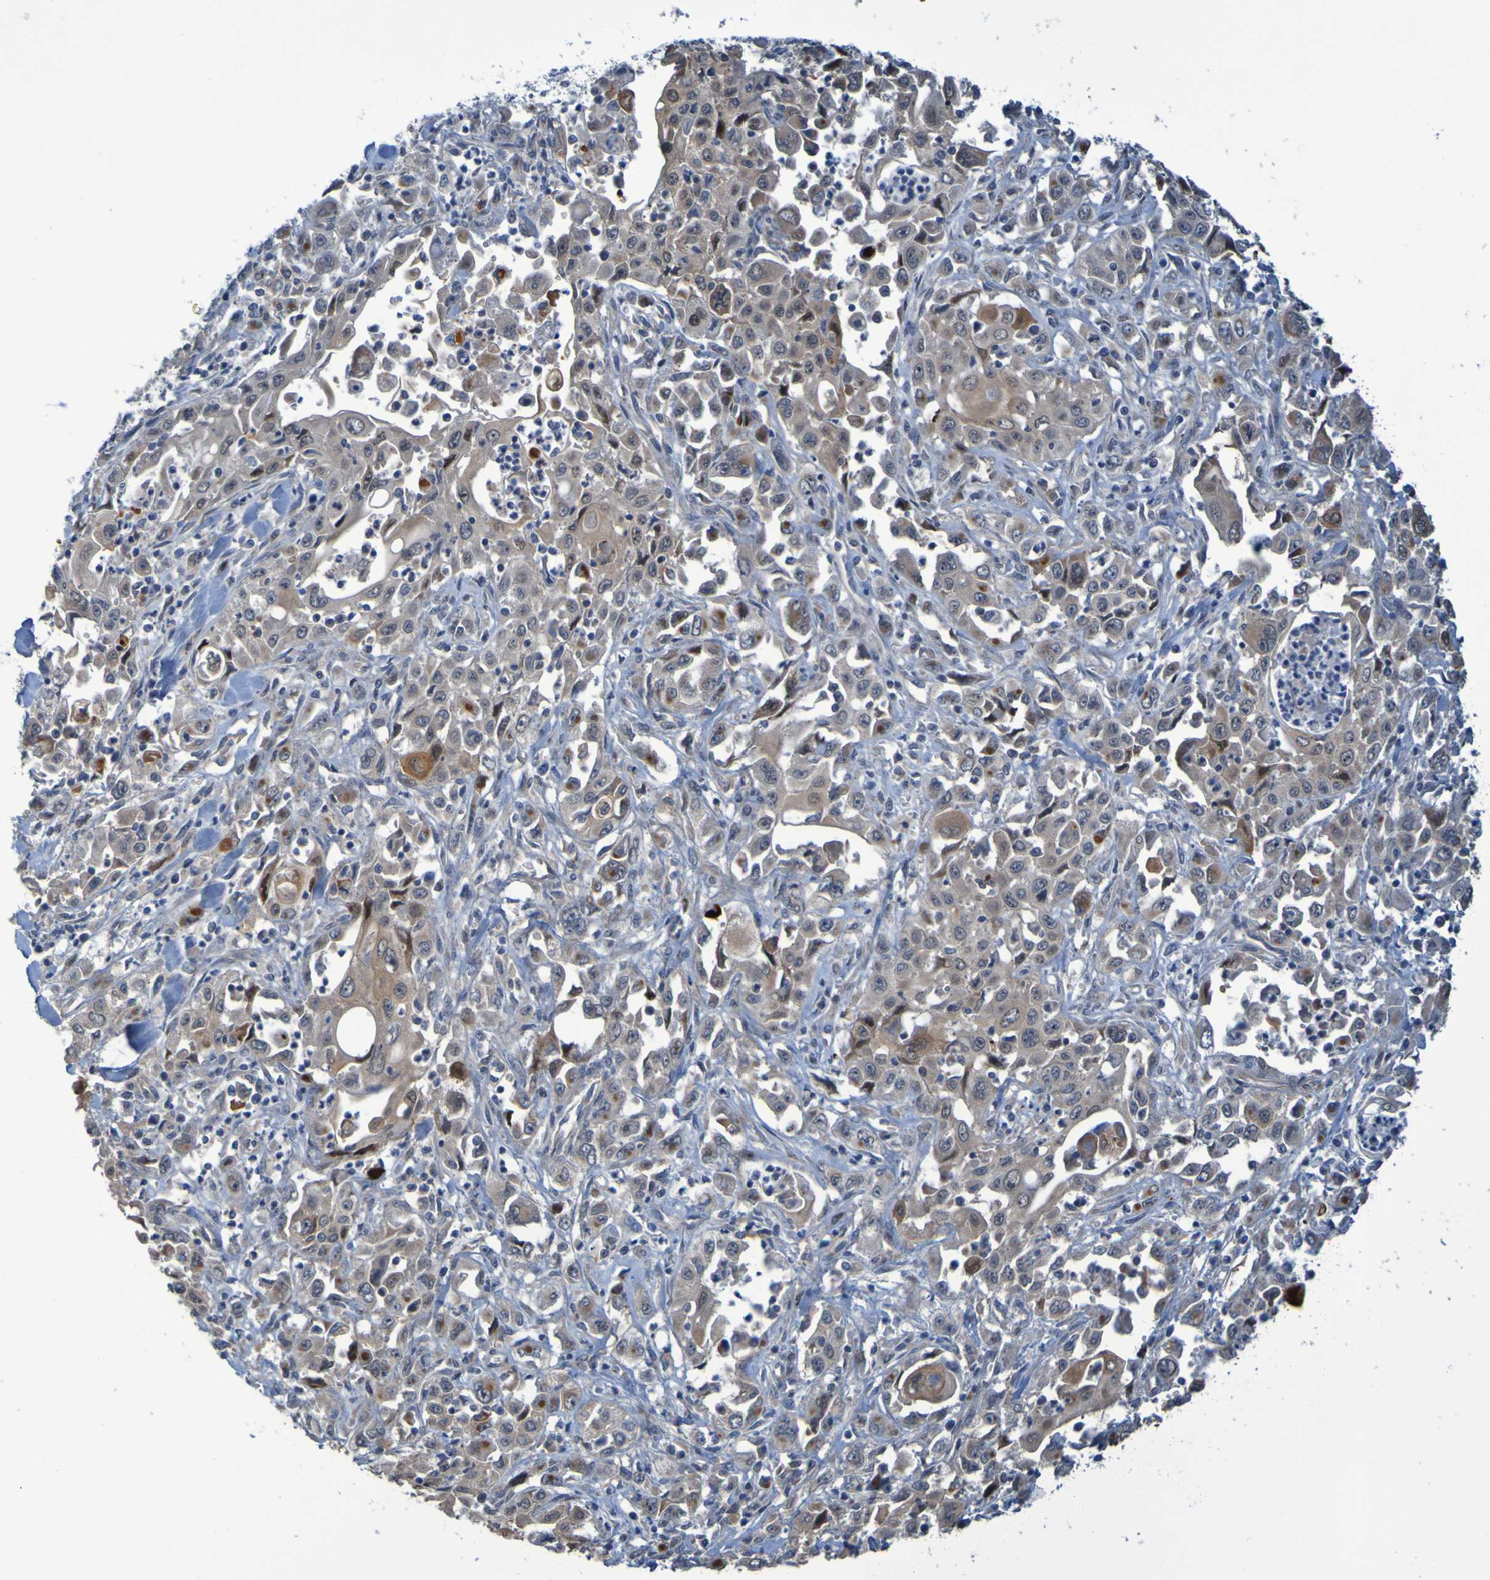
{"staining": {"intensity": "moderate", "quantity": "25%-75%", "location": "cytoplasmic/membranous"}, "tissue": "pancreatic cancer", "cell_type": "Tumor cells", "image_type": "cancer", "snomed": [{"axis": "morphology", "description": "Adenocarcinoma, NOS"}, {"axis": "topography", "description": "Pancreas"}], "caption": "Immunohistochemical staining of pancreatic cancer demonstrates medium levels of moderate cytoplasmic/membranous protein positivity in approximately 25%-75% of tumor cells.", "gene": "NPRL3", "patient": {"sex": "male", "age": 70}}